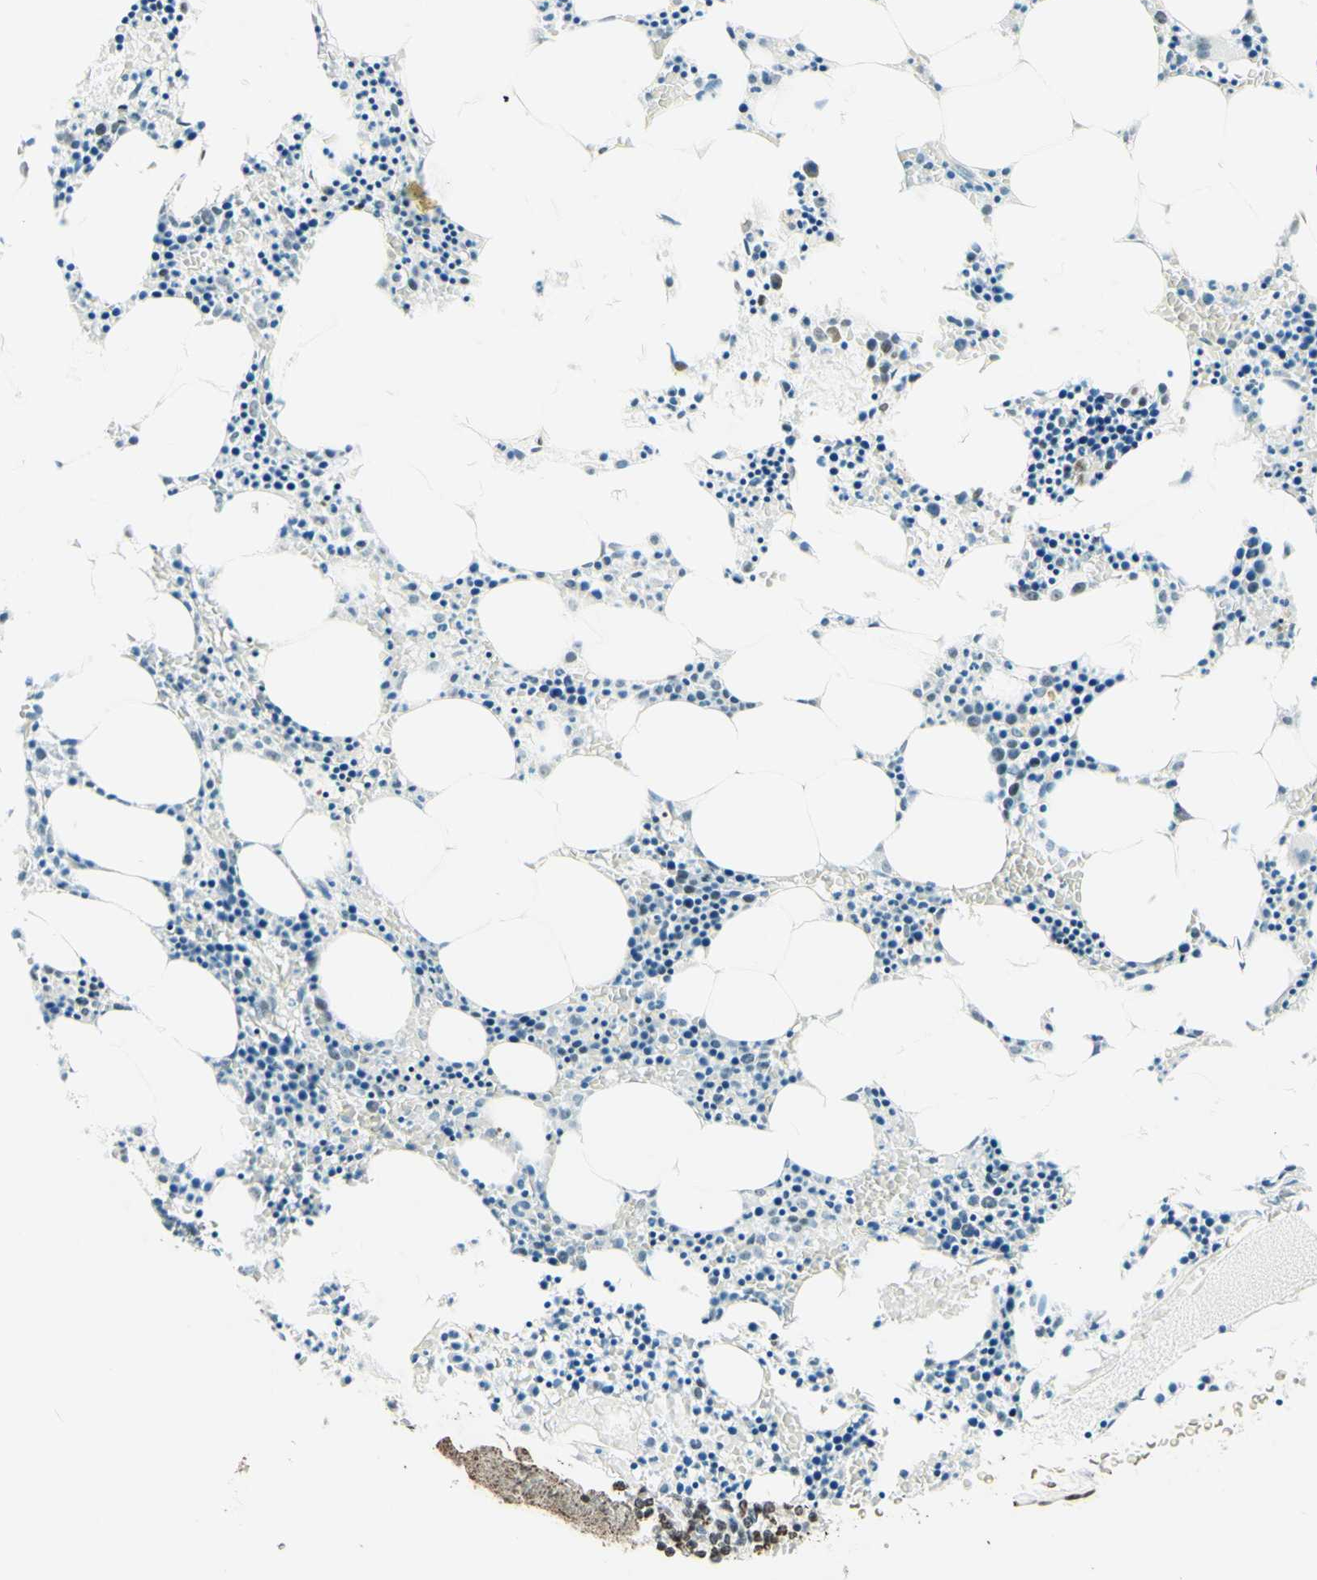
{"staining": {"intensity": "moderate", "quantity": "25%-75%", "location": "nuclear"}, "tissue": "bone marrow", "cell_type": "Hematopoietic cells", "image_type": "normal", "snomed": [{"axis": "morphology", "description": "Normal tissue, NOS"}, {"axis": "morphology", "description": "Inflammation, NOS"}, {"axis": "topography", "description": "Bone marrow"}], "caption": "Benign bone marrow demonstrates moderate nuclear expression in approximately 25%-75% of hematopoietic cells, visualized by immunohistochemistry.", "gene": "MSH2", "patient": {"sex": "male", "age": 14}}